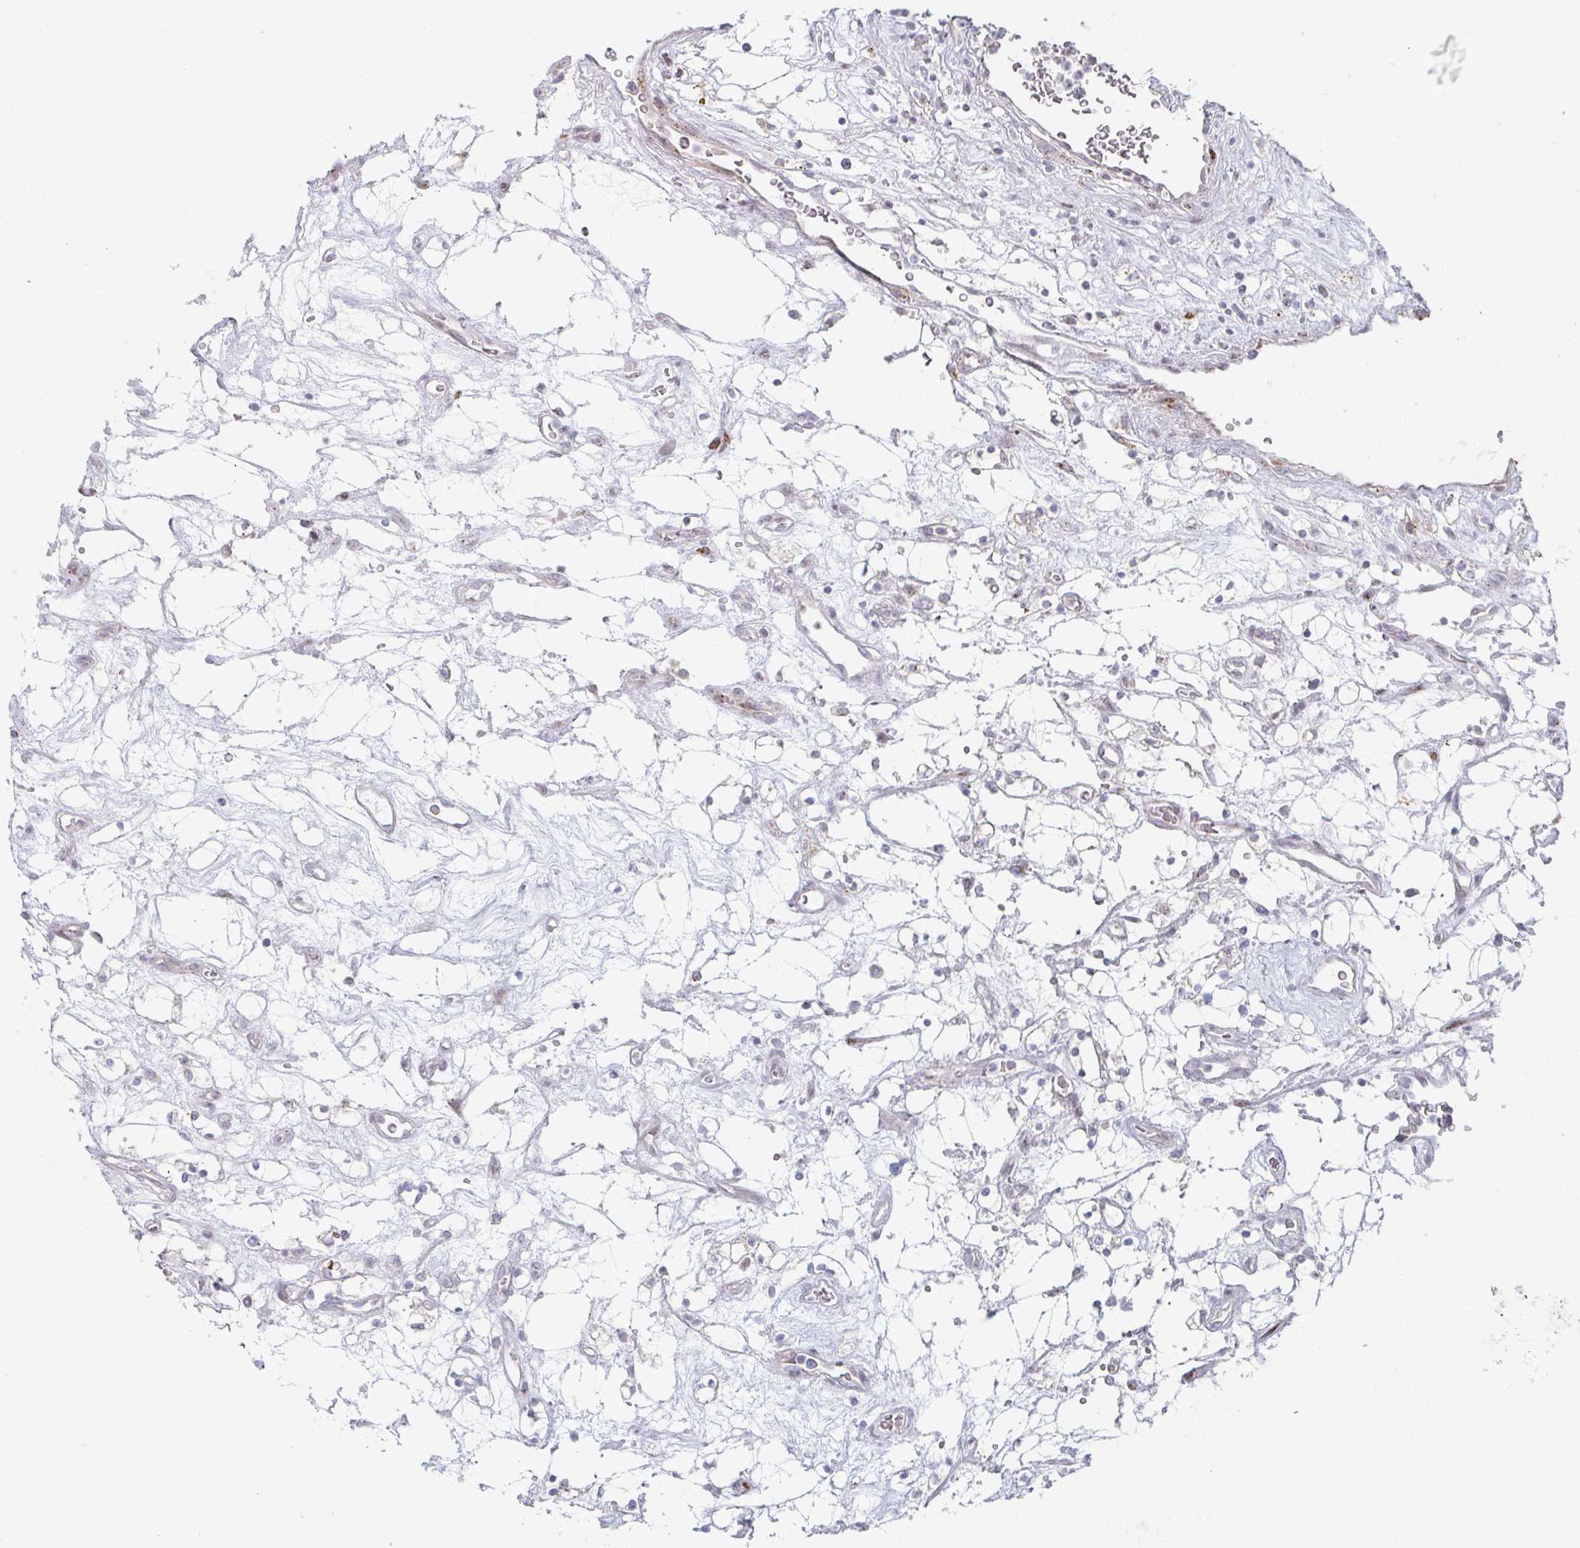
{"staining": {"intensity": "negative", "quantity": "none", "location": "none"}, "tissue": "renal cancer", "cell_type": "Tumor cells", "image_type": "cancer", "snomed": [{"axis": "morphology", "description": "Adenocarcinoma, NOS"}, {"axis": "topography", "description": "Kidney"}], "caption": "High power microscopy histopathology image of an IHC micrograph of renal cancer, revealing no significant positivity in tumor cells. The staining is performed using DAB brown chromogen with nuclei counter-stained in using hematoxylin.", "gene": "ZNF526", "patient": {"sex": "female", "age": 69}}